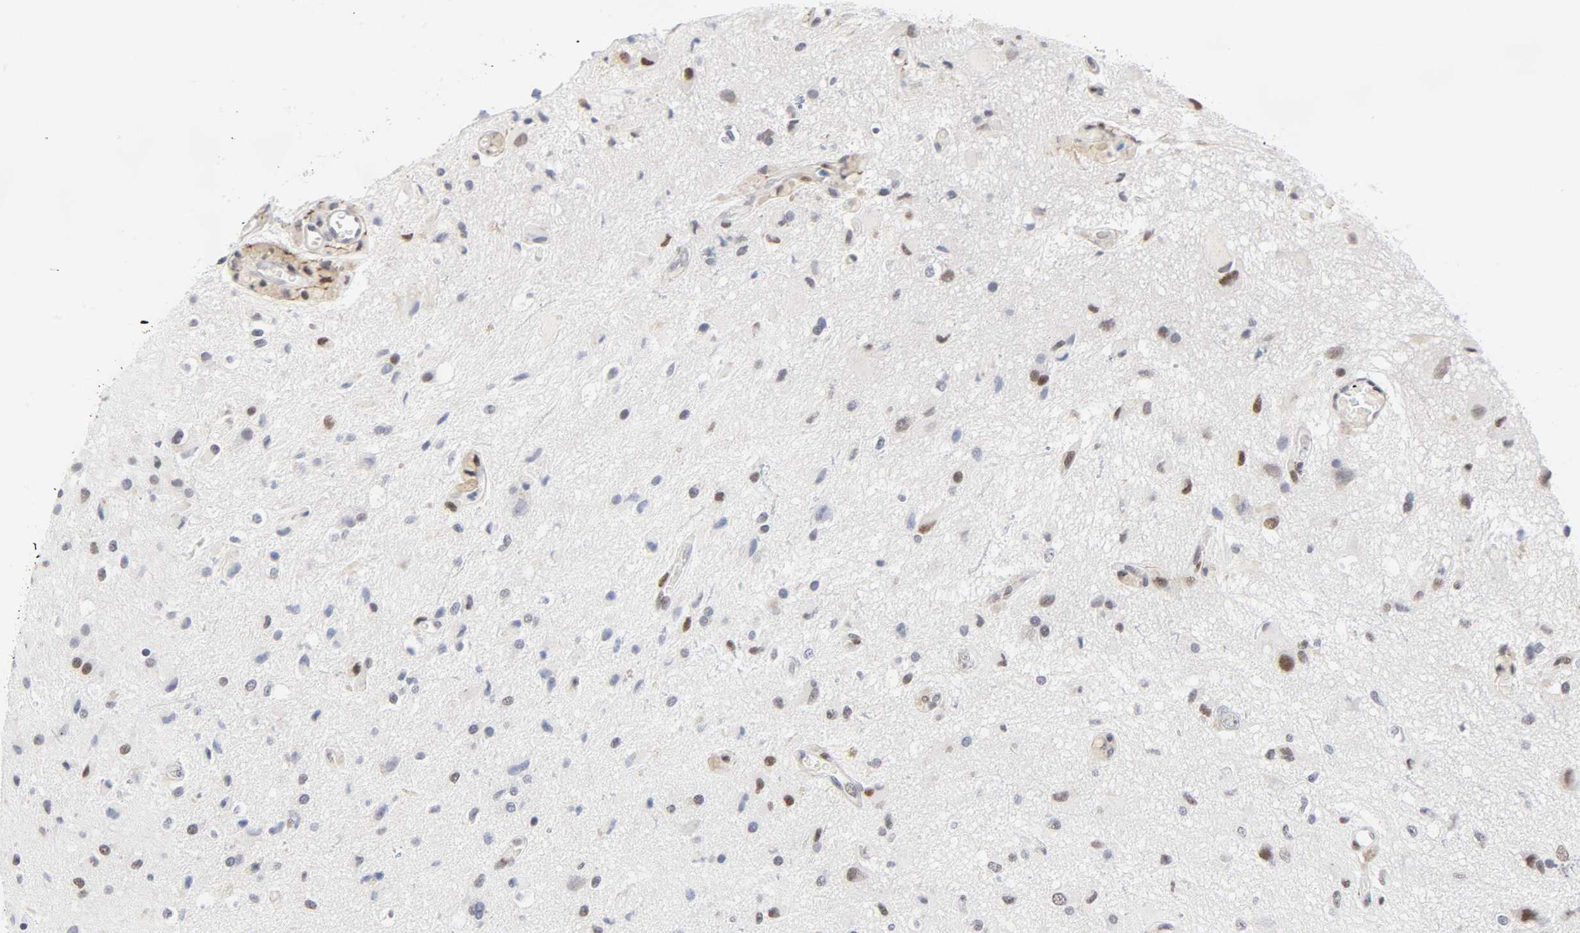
{"staining": {"intensity": "weak", "quantity": "<25%", "location": "nuclear"}, "tissue": "glioma", "cell_type": "Tumor cells", "image_type": "cancer", "snomed": [{"axis": "morphology", "description": "Glioma, malignant, High grade"}, {"axis": "topography", "description": "Brain"}], "caption": "Tumor cells are negative for brown protein staining in malignant high-grade glioma.", "gene": "DIDO1", "patient": {"sex": "male", "age": 47}}